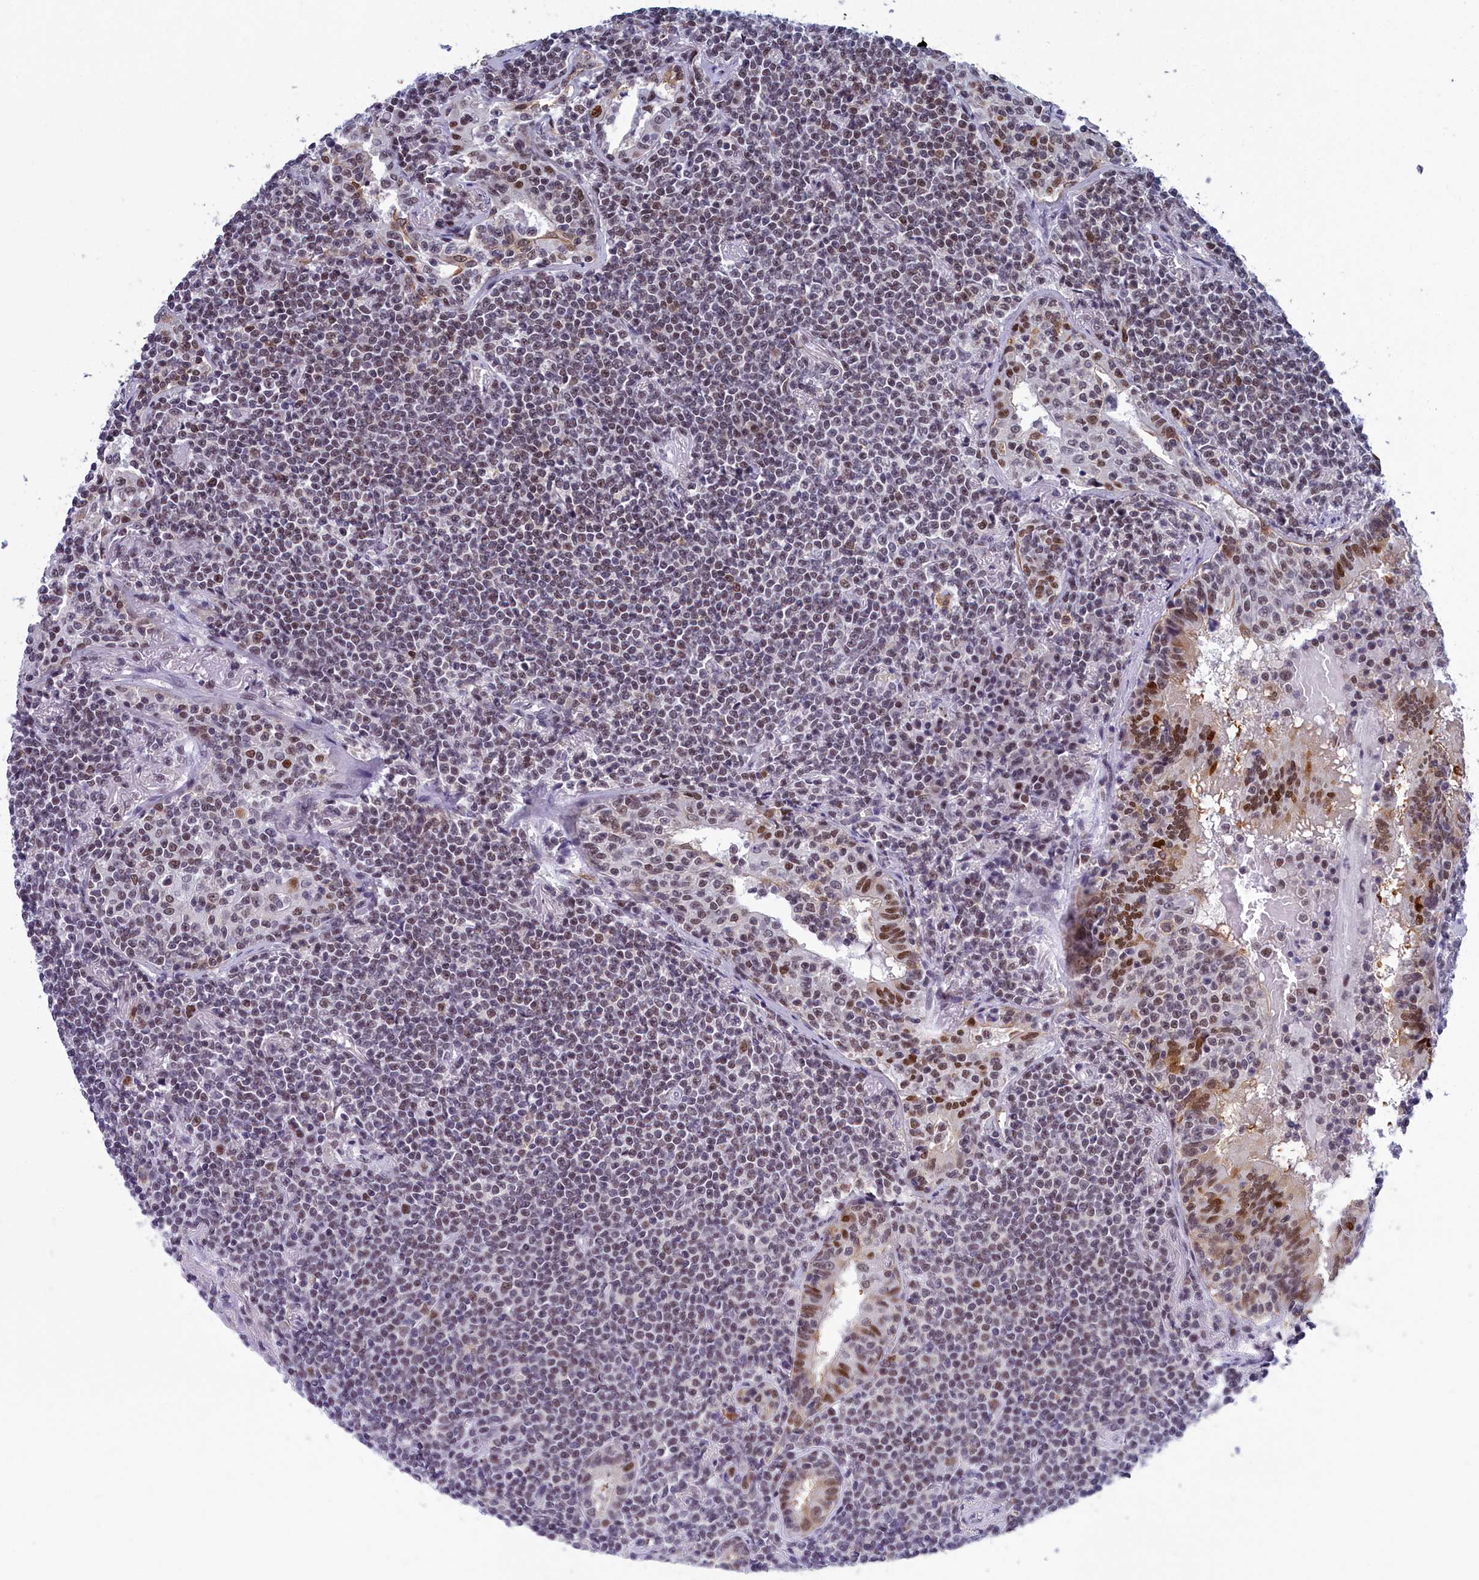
{"staining": {"intensity": "moderate", "quantity": "<25%", "location": "nuclear"}, "tissue": "lymphoma", "cell_type": "Tumor cells", "image_type": "cancer", "snomed": [{"axis": "morphology", "description": "Malignant lymphoma, non-Hodgkin's type, Low grade"}, {"axis": "topography", "description": "Lung"}], "caption": "Immunohistochemical staining of malignant lymphoma, non-Hodgkin's type (low-grade) exhibits low levels of moderate nuclear staining in about <25% of tumor cells.", "gene": "CCDC97", "patient": {"sex": "female", "age": 71}}